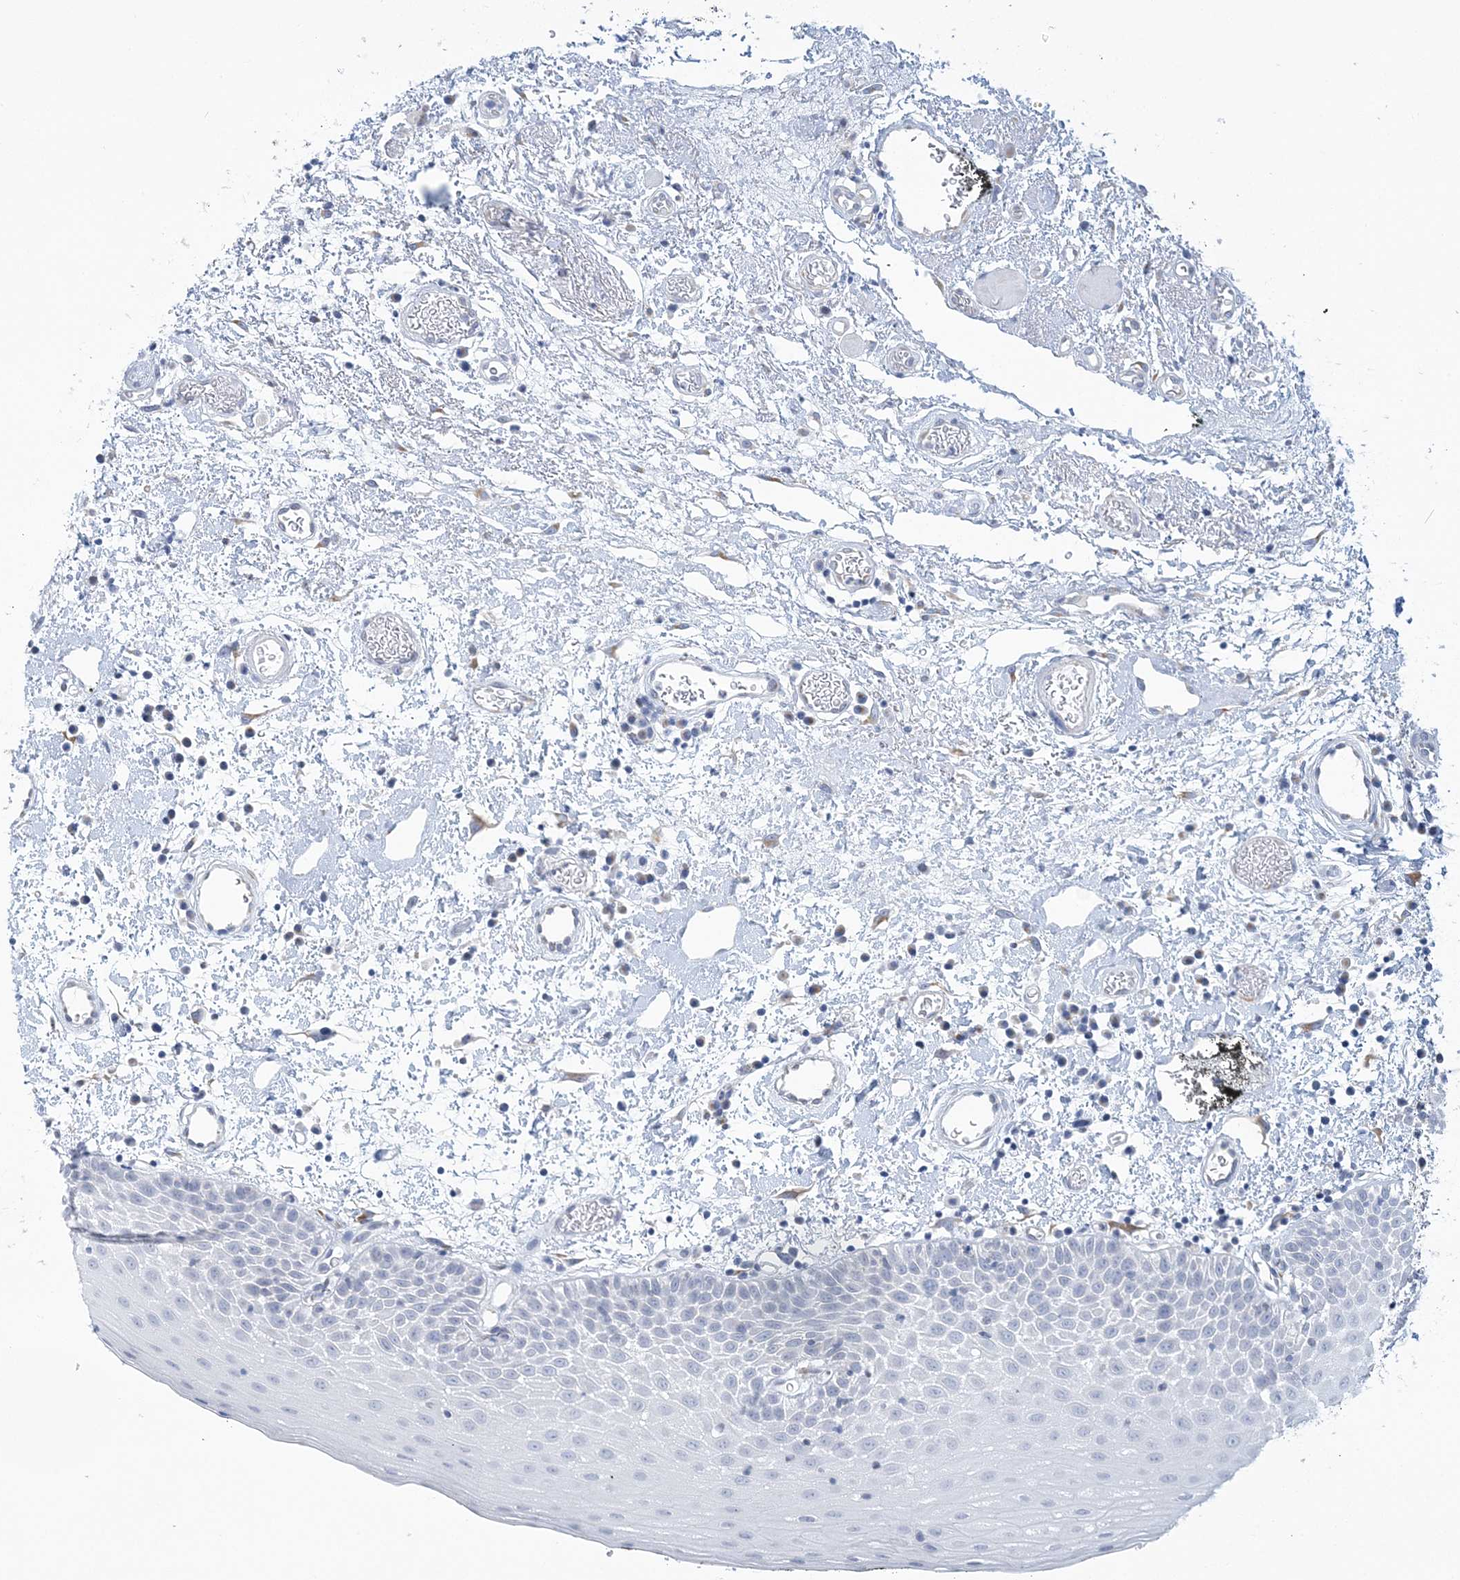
{"staining": {"intensity": "negative", "quantity": "none", "location": "none"}, "tissue": "oral mucosa", "cell_type": "Squamous epithelial cells", "image_type": "normal", "snomed": [{"axis": "morphology", "description": "Normal tissue, NOS"}, {"axis": "topography", "description": "Oral tissue"}], "caption": "IHC micrograph of benign oral mucosa stained for a protein (brown), which shows no staining in squamous epithelial cells.", "gene": "PLEKHG4B", "patient": {"sex": "male", "age": 74}}